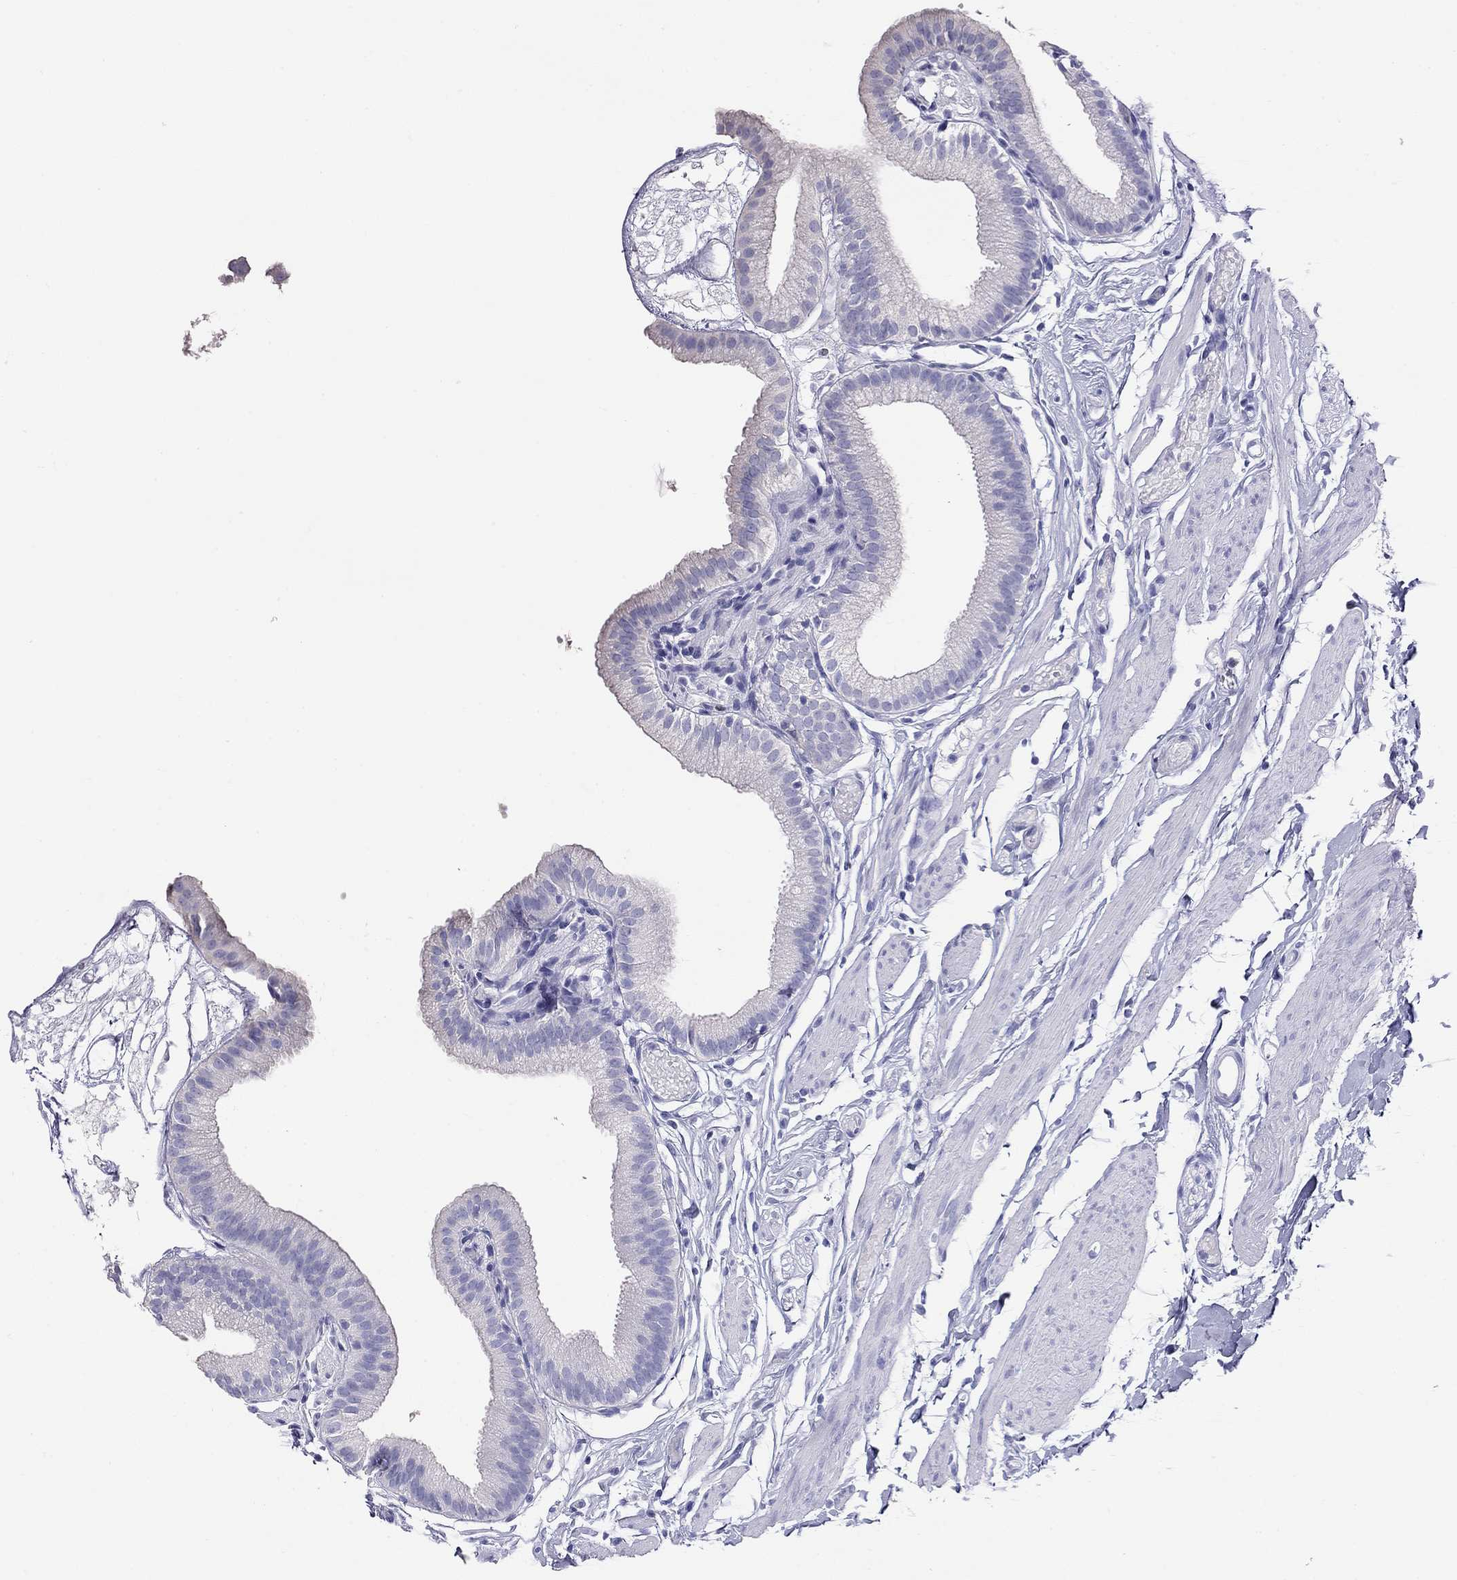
{"staining": {"intensity": "negative", "quantity": "none", "location": "none"}, "tissue": "gallbladder", "cell_type": "Glandular cells", "image_type": "normal", "snomed": [{"axis": "morphology", "description": "Normal tissue, NOS"}, {"axis": "topography", "description": "Gallbladder"}], "caption": "Immunohistochemistry histopathology image of normal gallbladder: gallbladder stained with DAB demonstrates no significant protein expression in glandular cells.", "gene": "HLA", "patient": {"sex": "female", "age": 45}}